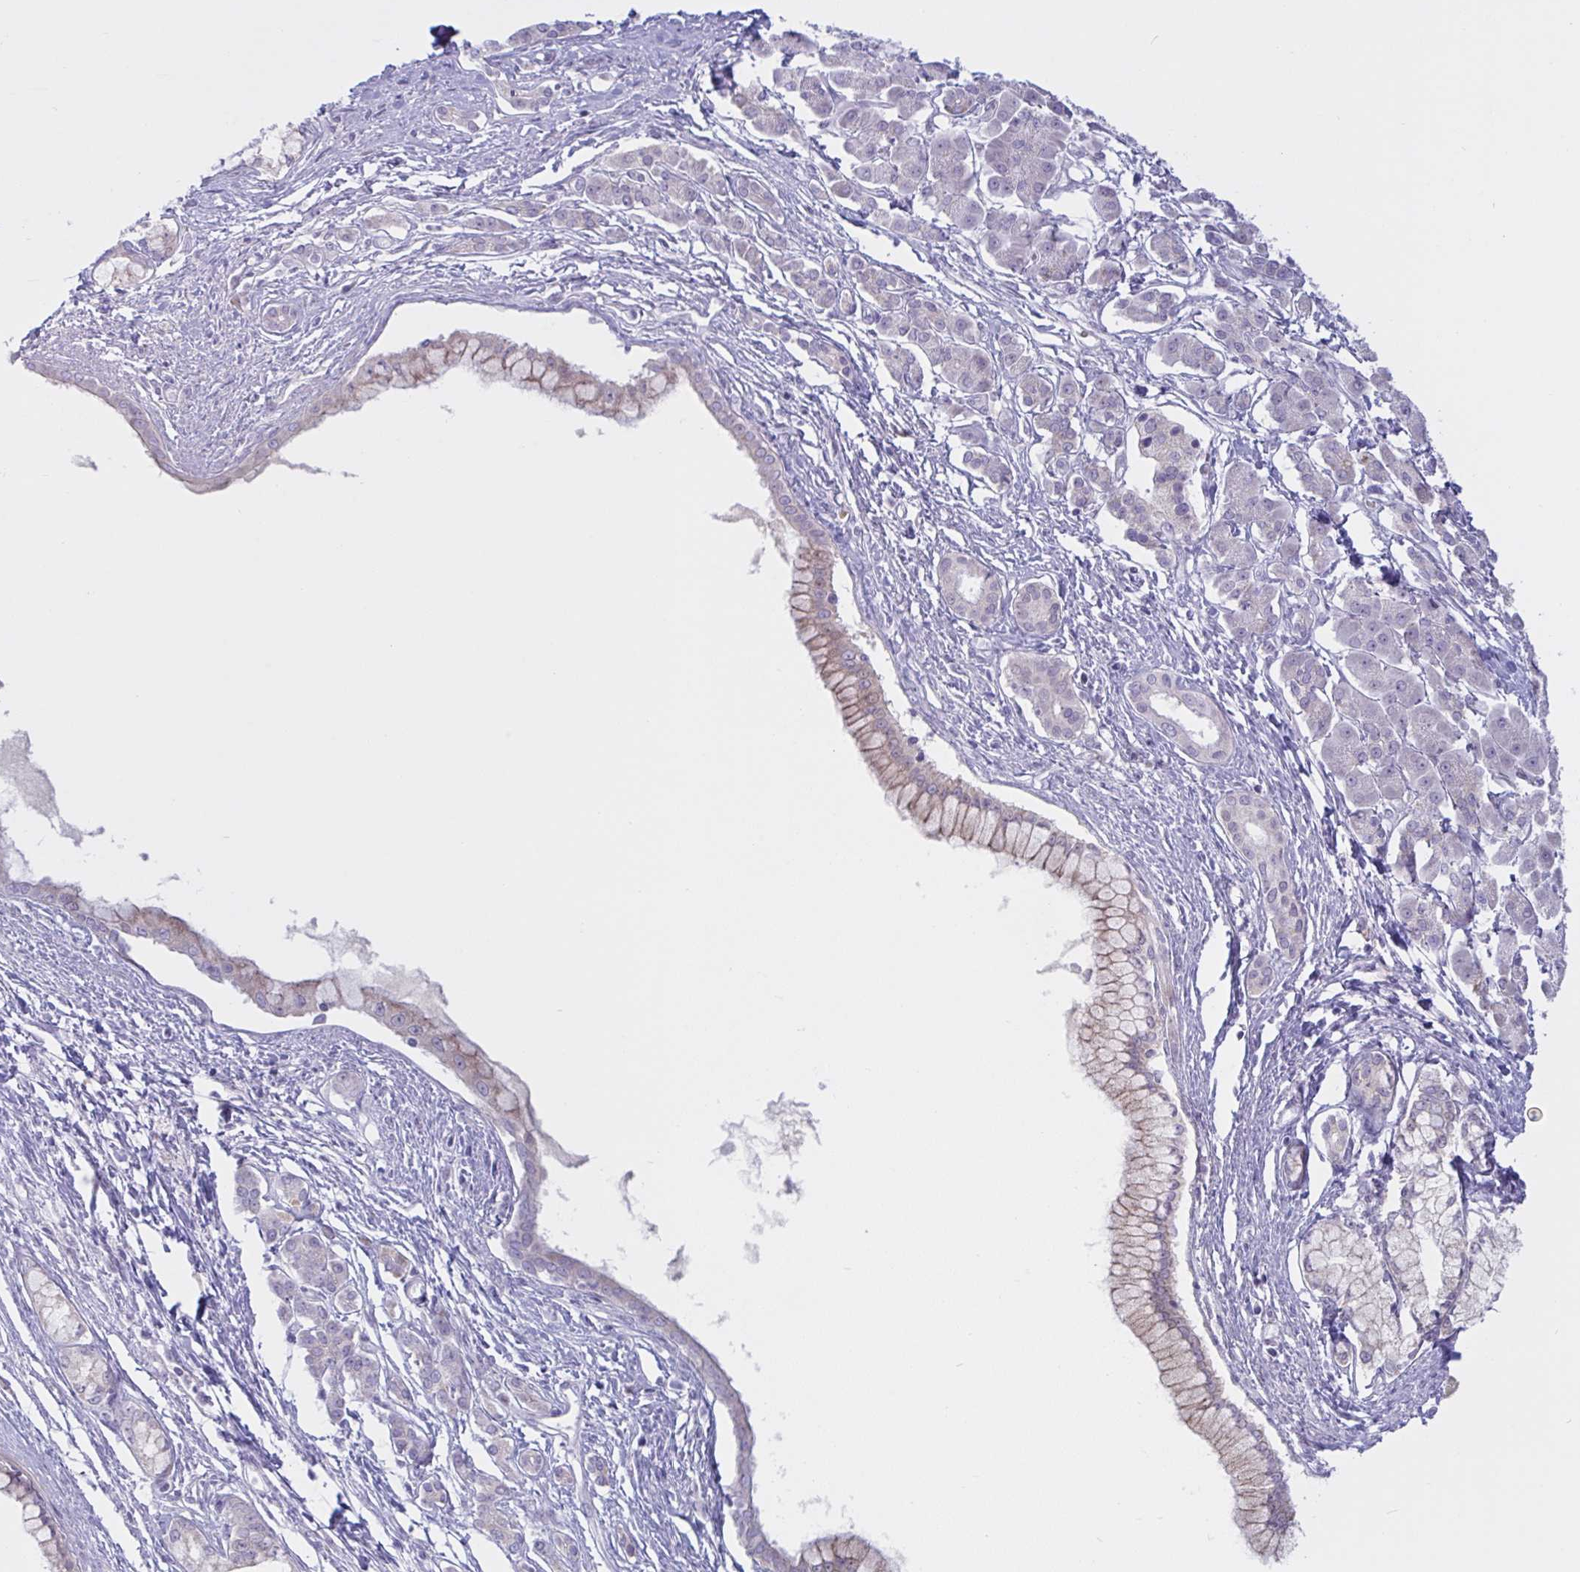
{"staining": {"intensity": "negative", "quantity": "none", "location": "none"}, "tissue": "pancreatic cancer", "cell_type": "Tumor cells", "image_type": "cancer", "snomed": [{"axis": "morphology", "description": "Adenocarcinoma, NOS"}, {"axis": "topography", "description": "Pancreas"}], "caption": "IHC of human pancreatic cancer (adenocarcinoma) exhibits no positivity in tumor cells.", "gene": "VWC2", "patient": {"sex": "male", "age": 70}}